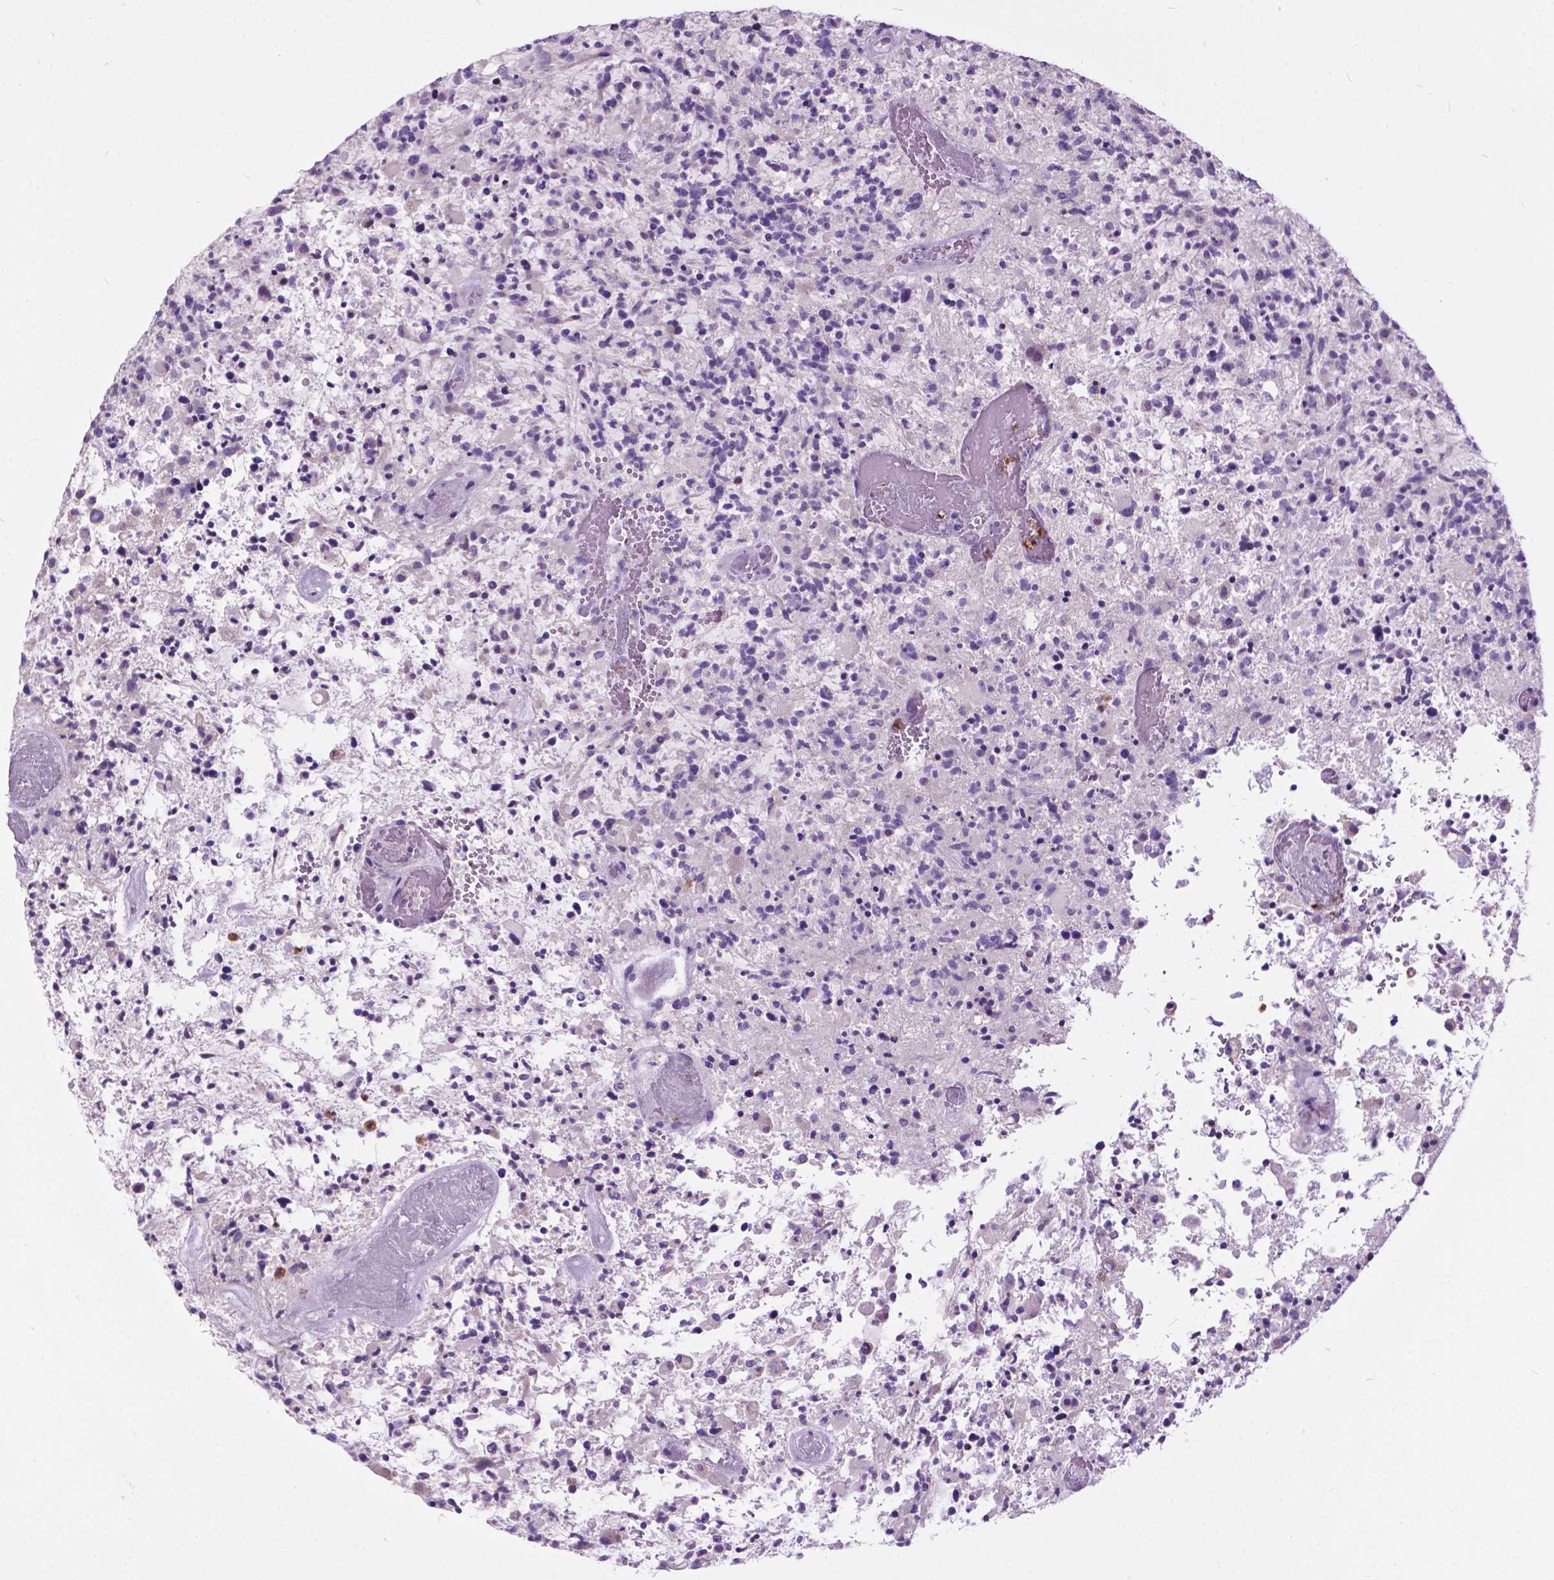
{"staining": {"intensity": "negative", "quantity": "none", "location": "none"}, "tissue": "glioma", "cell_type": "Tumor cells", "image_type": "cancer", "snomed": [{"axis": "morphology", "description": "Glioma, malignant, High grade"}, {"axis": "topography", "description": "Brain"}], "caption": "This is a micrograph of immunohistochemistry staining of malignant glioma (high-grade), which shows no expression in tumor cells. Nuclei are stained in blue.", "gene": "PRR35", "patient": {"sex": "female", "age": 71}}